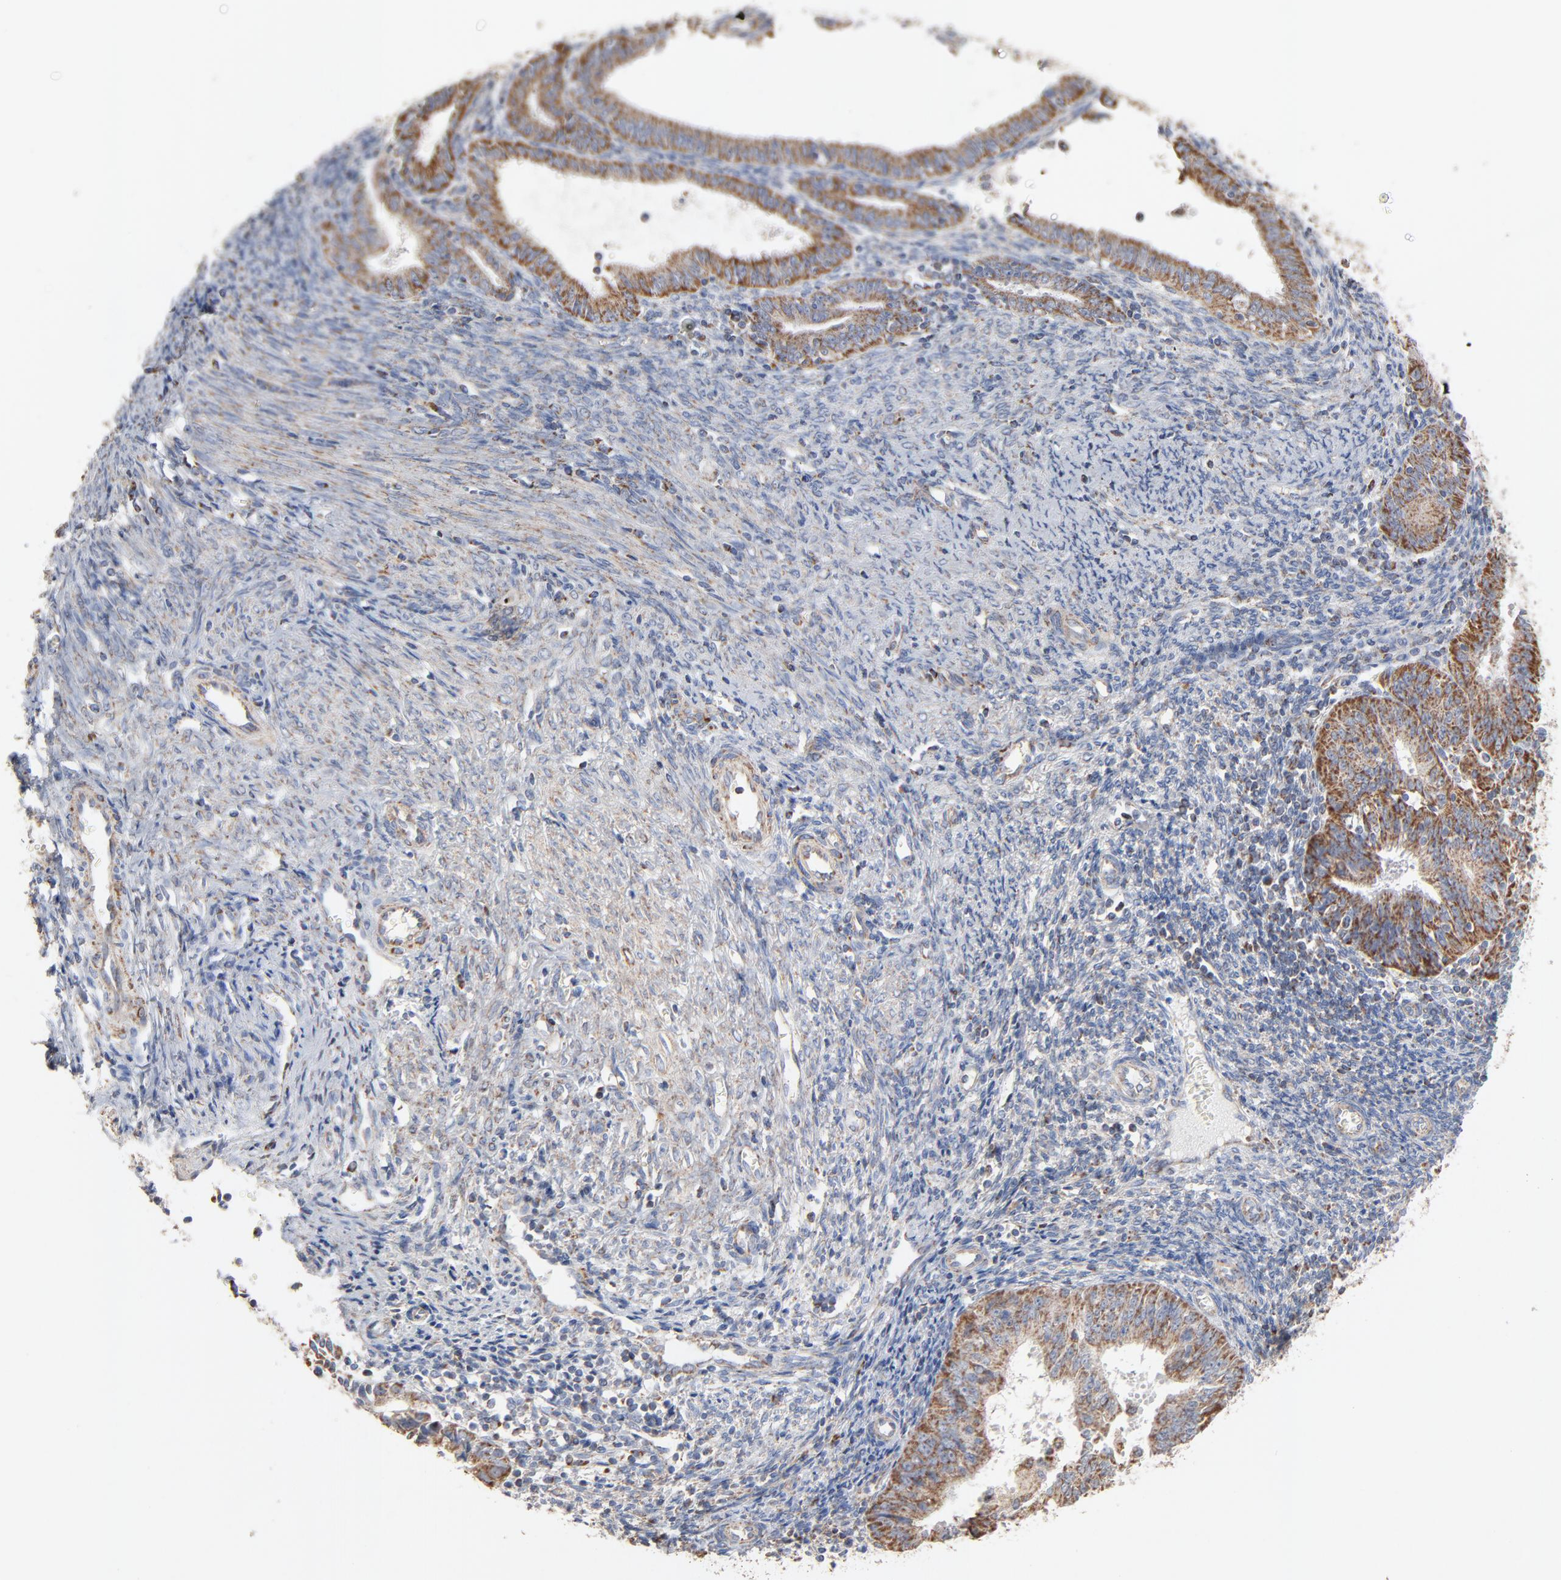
{"staining": {"intensity": "strong", "quantity": ">75%", "location": "cytoplasmic/membranous"}, "tissue": "endometrial cancer", "cell_type": "Tumor cells", "image_type": "cancer", "snomed": [{"axis": "morphology", "description": "Adenocarcinoma, NOS"}, {"axis": "topography", "description": "Endometrium"}], "caption": "Immunohistochemical staining of human endometrial adenocarcinoma exhibits high levels of strong cytoplasmic/membranous expression in approximately >75% of tumor cells.", "gene": "UQCRC1", "patient": {"sex": "female", "age": 42}}